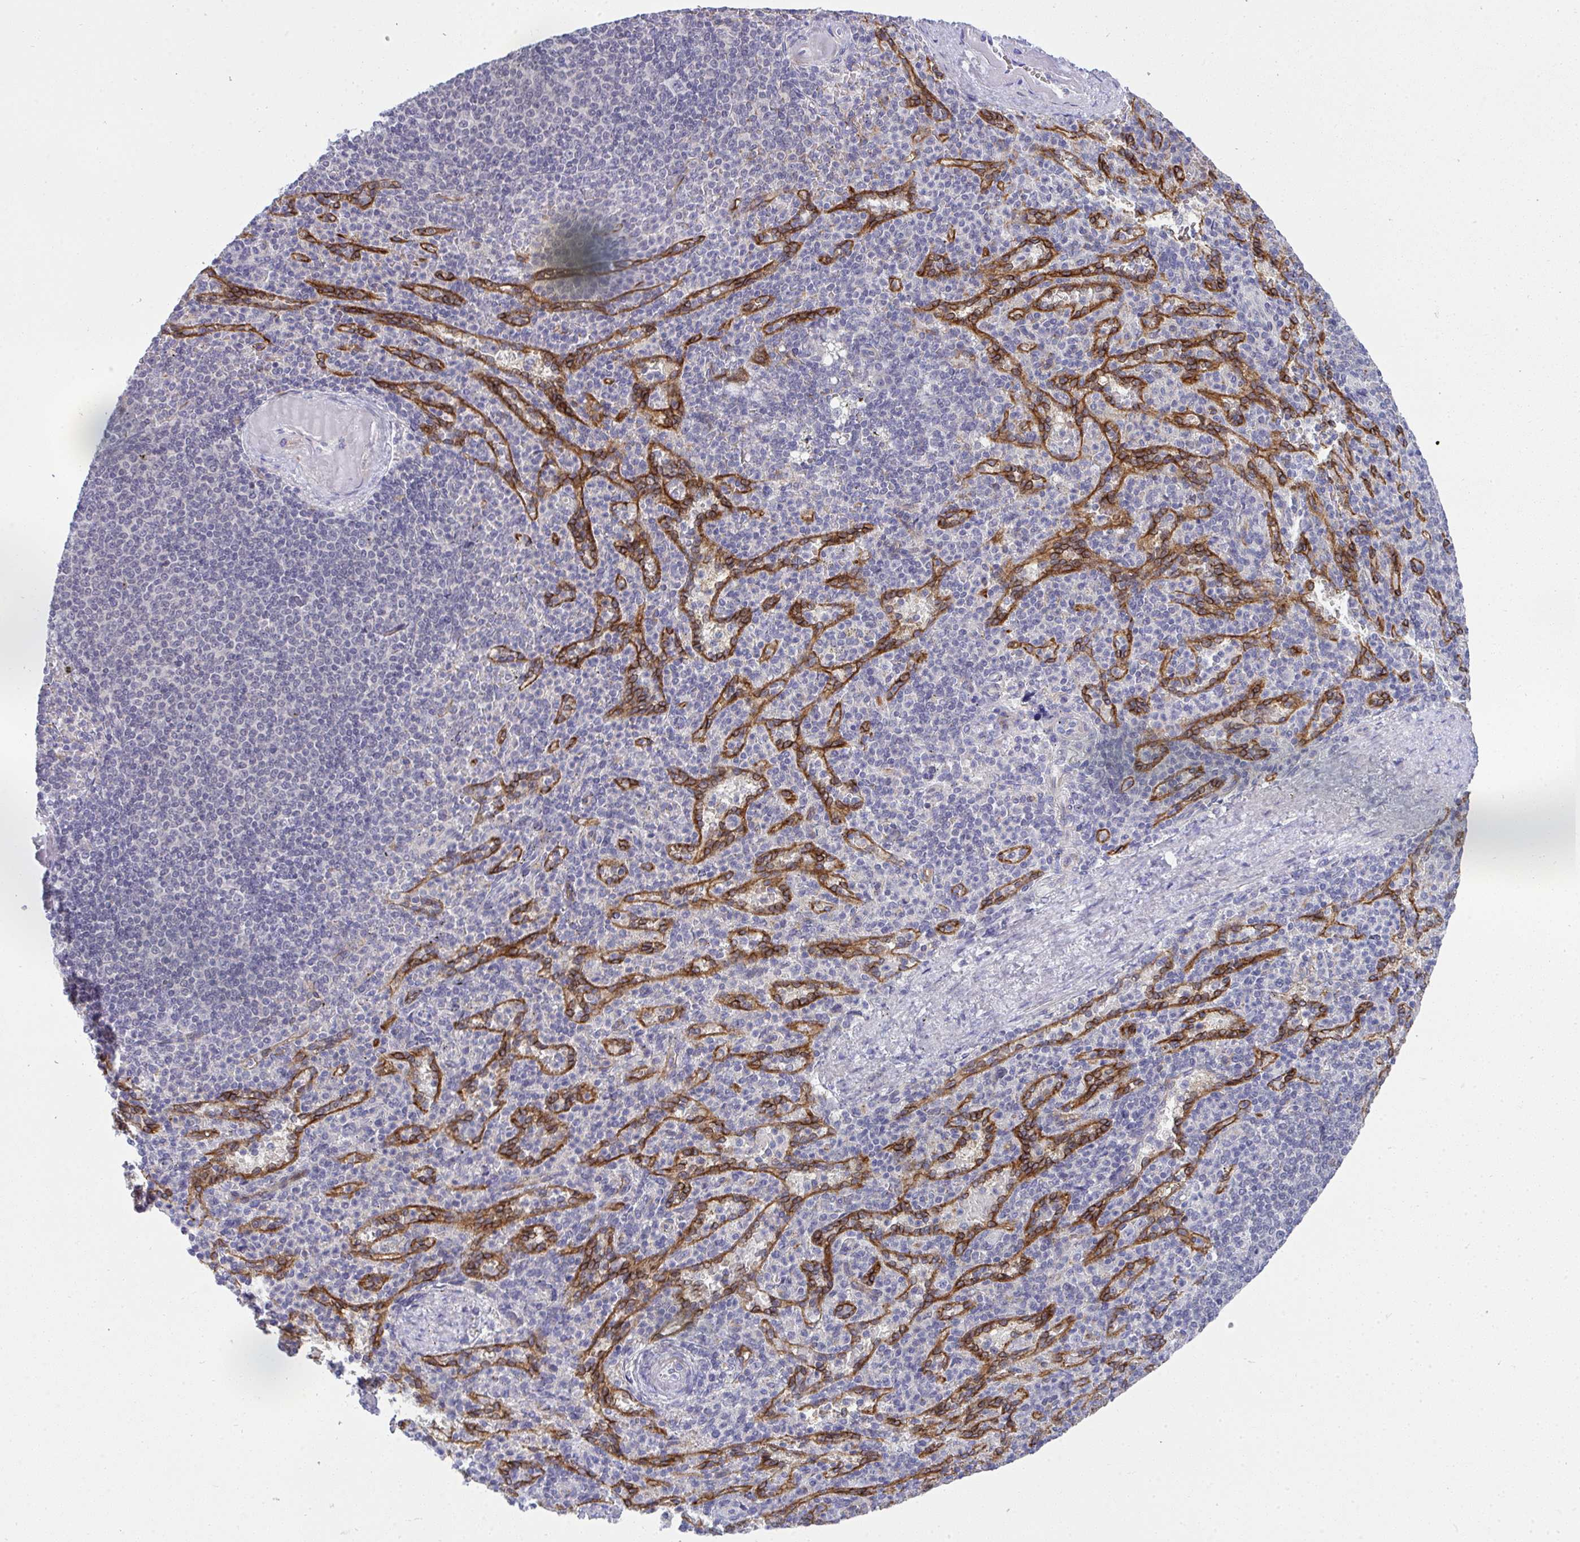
{"staining": {"intensity": "negative", "quantity": "none", "location": "none"}, "tissue": "spleen", "cell_type": "Cells in red pulp", "image_type": "normal", "snomed": [{"axis": "morphology", "description": "Normal tissue, NOS"}, {"axis": "topography", "description": "Spleen"}], "caption": "Immunohistochemical staining of unremarkable human spleen demonstrates no significant positivity in cells in red pulp.", "gene": "TMEM82", "patient": {"sex": "female", "age": 74}}